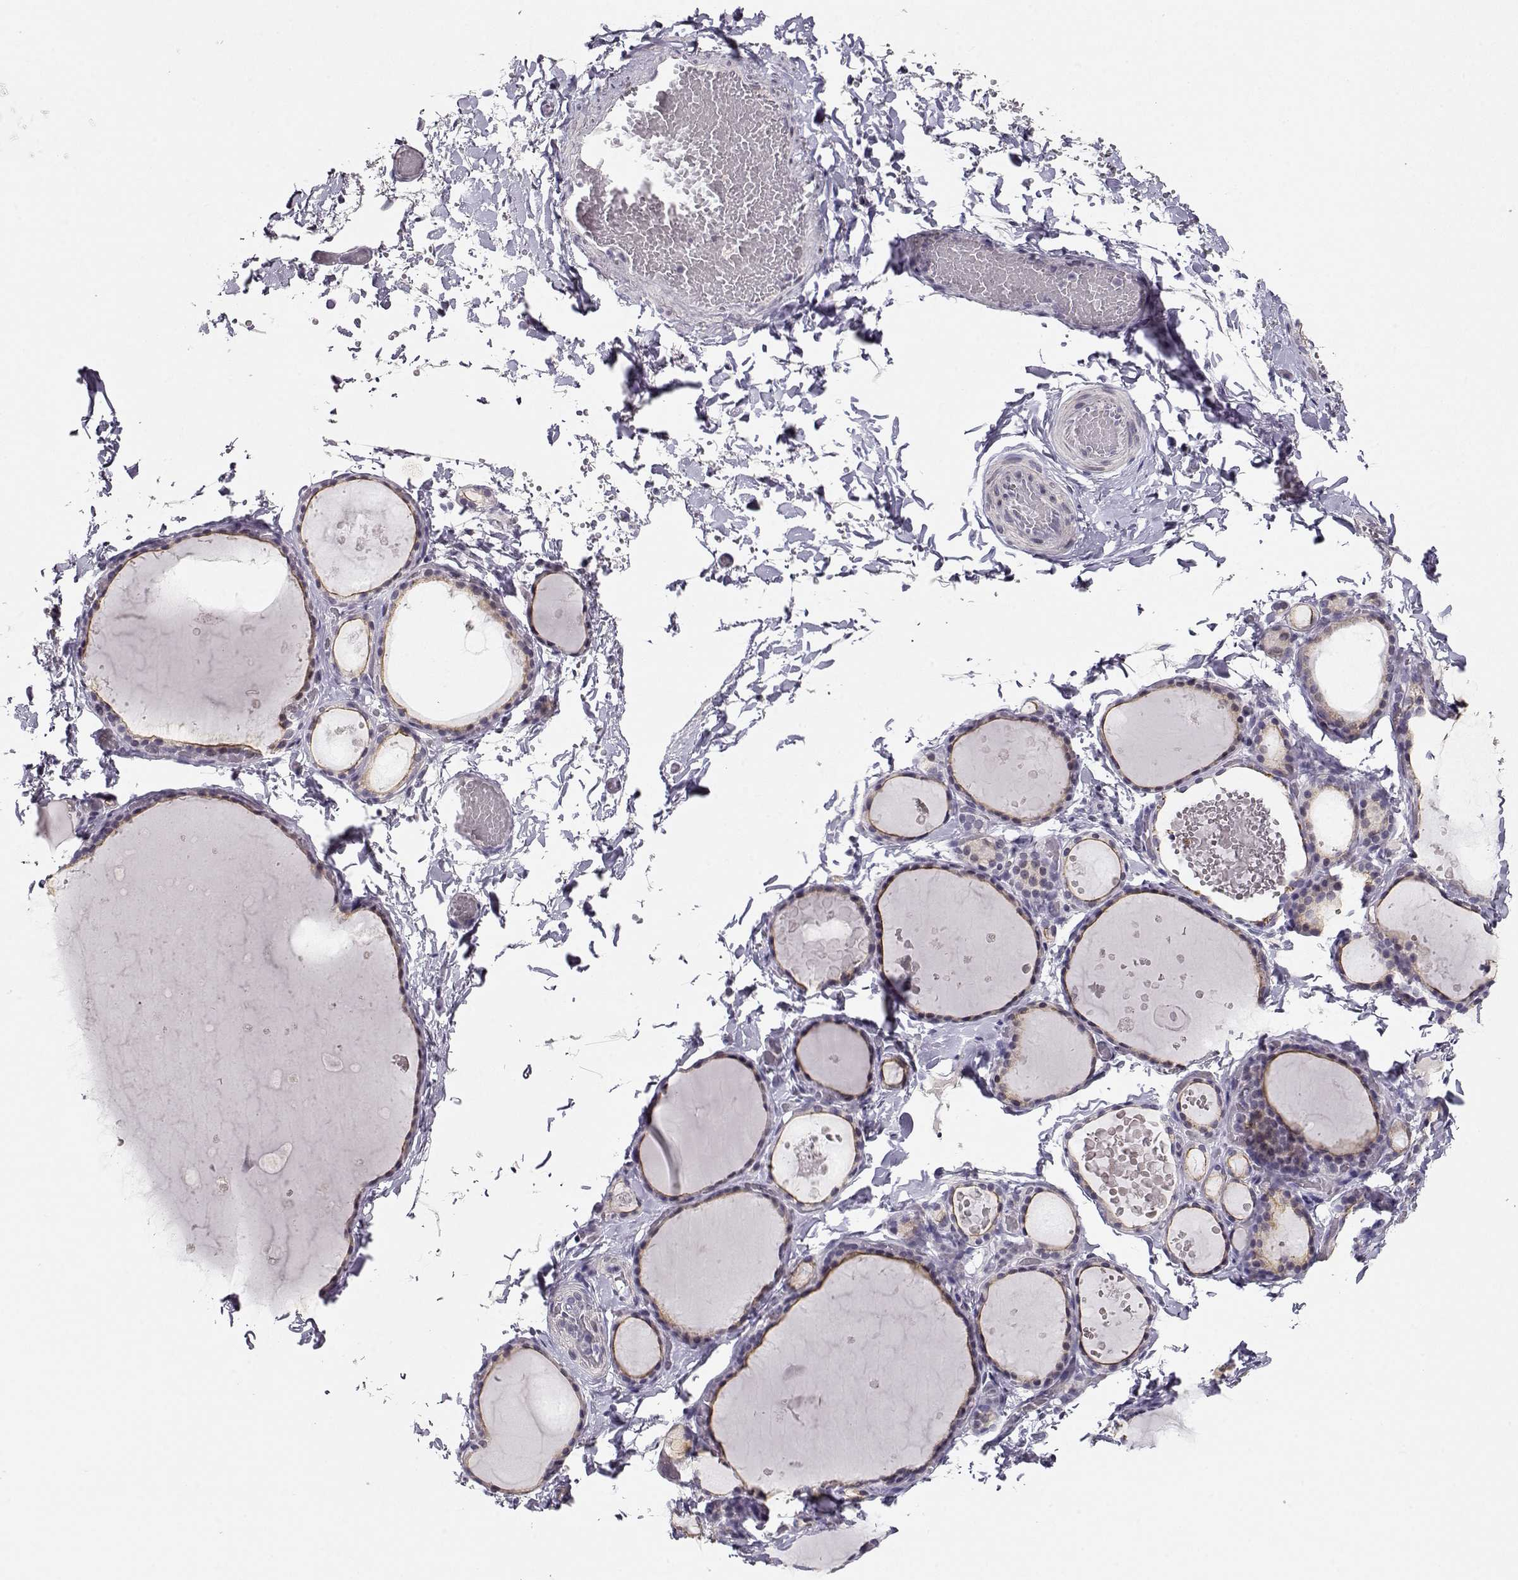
{"staining": {"intensity": "weak", "quantity": ">75%", "location": "cytoplasmic/membranous"}, "tissue": "thyroid gland", "cell_type": "Glandular cells", "image_type": "normal", "snomed": [{"axis": "morphology", "description": "Normal tissue, NOS"}, {"axis": "topography", "description": "Thyroid gland"}], "caption": "IHC micrograph of unremarkable human thyroid gland stained for a protein (brown), which reveals low levels of weak cytoplasmic/membranous expression in approximately >75% of glandular cells.", "gene": "CRX", "patient": {"sex": "female", "age": 56}}